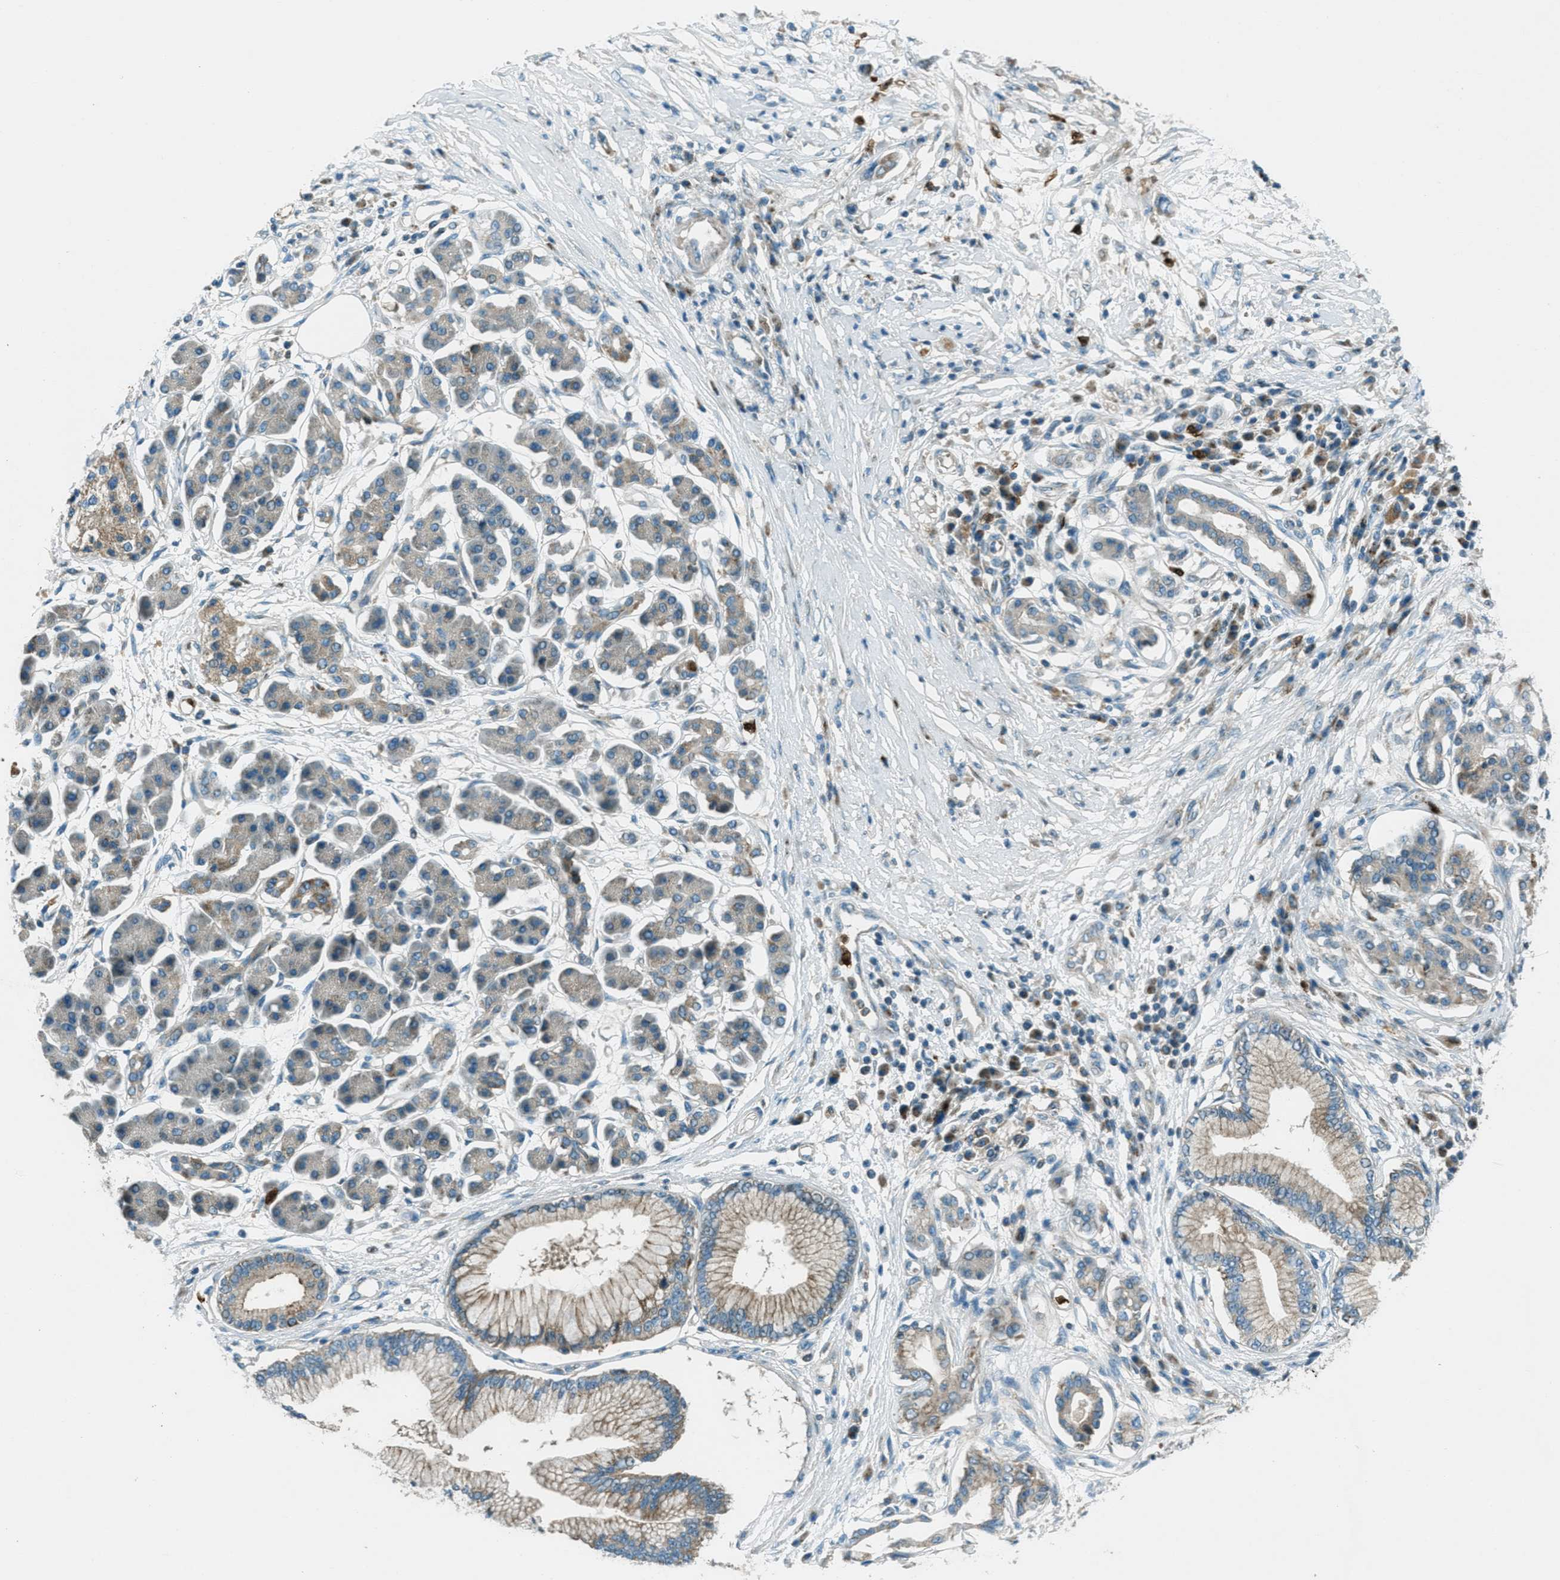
{"staining": {"intensity": "moderate", "quantity": ">75%", "location": "cytoplasmic/membranous"}, "tissue": "pancreatic cancer", "cell_type": "Tumor cells", "image_type": "cancer", "snomed": [{"axis": "morphology", "description": "Adenocarcinoma, NOS"}, {"axis": "topography", "description": "Pancreas"}], "caption": "Moderate cytoplasmic/membranous positivity is appreciated in approximately >75% of tumor cells in pancreatic adenocarcinoma. The protein is shown in brown color, while the nuclei are stained blue.", "gene": "FAR1", "patient": {"sex": "male", "age": 77}}